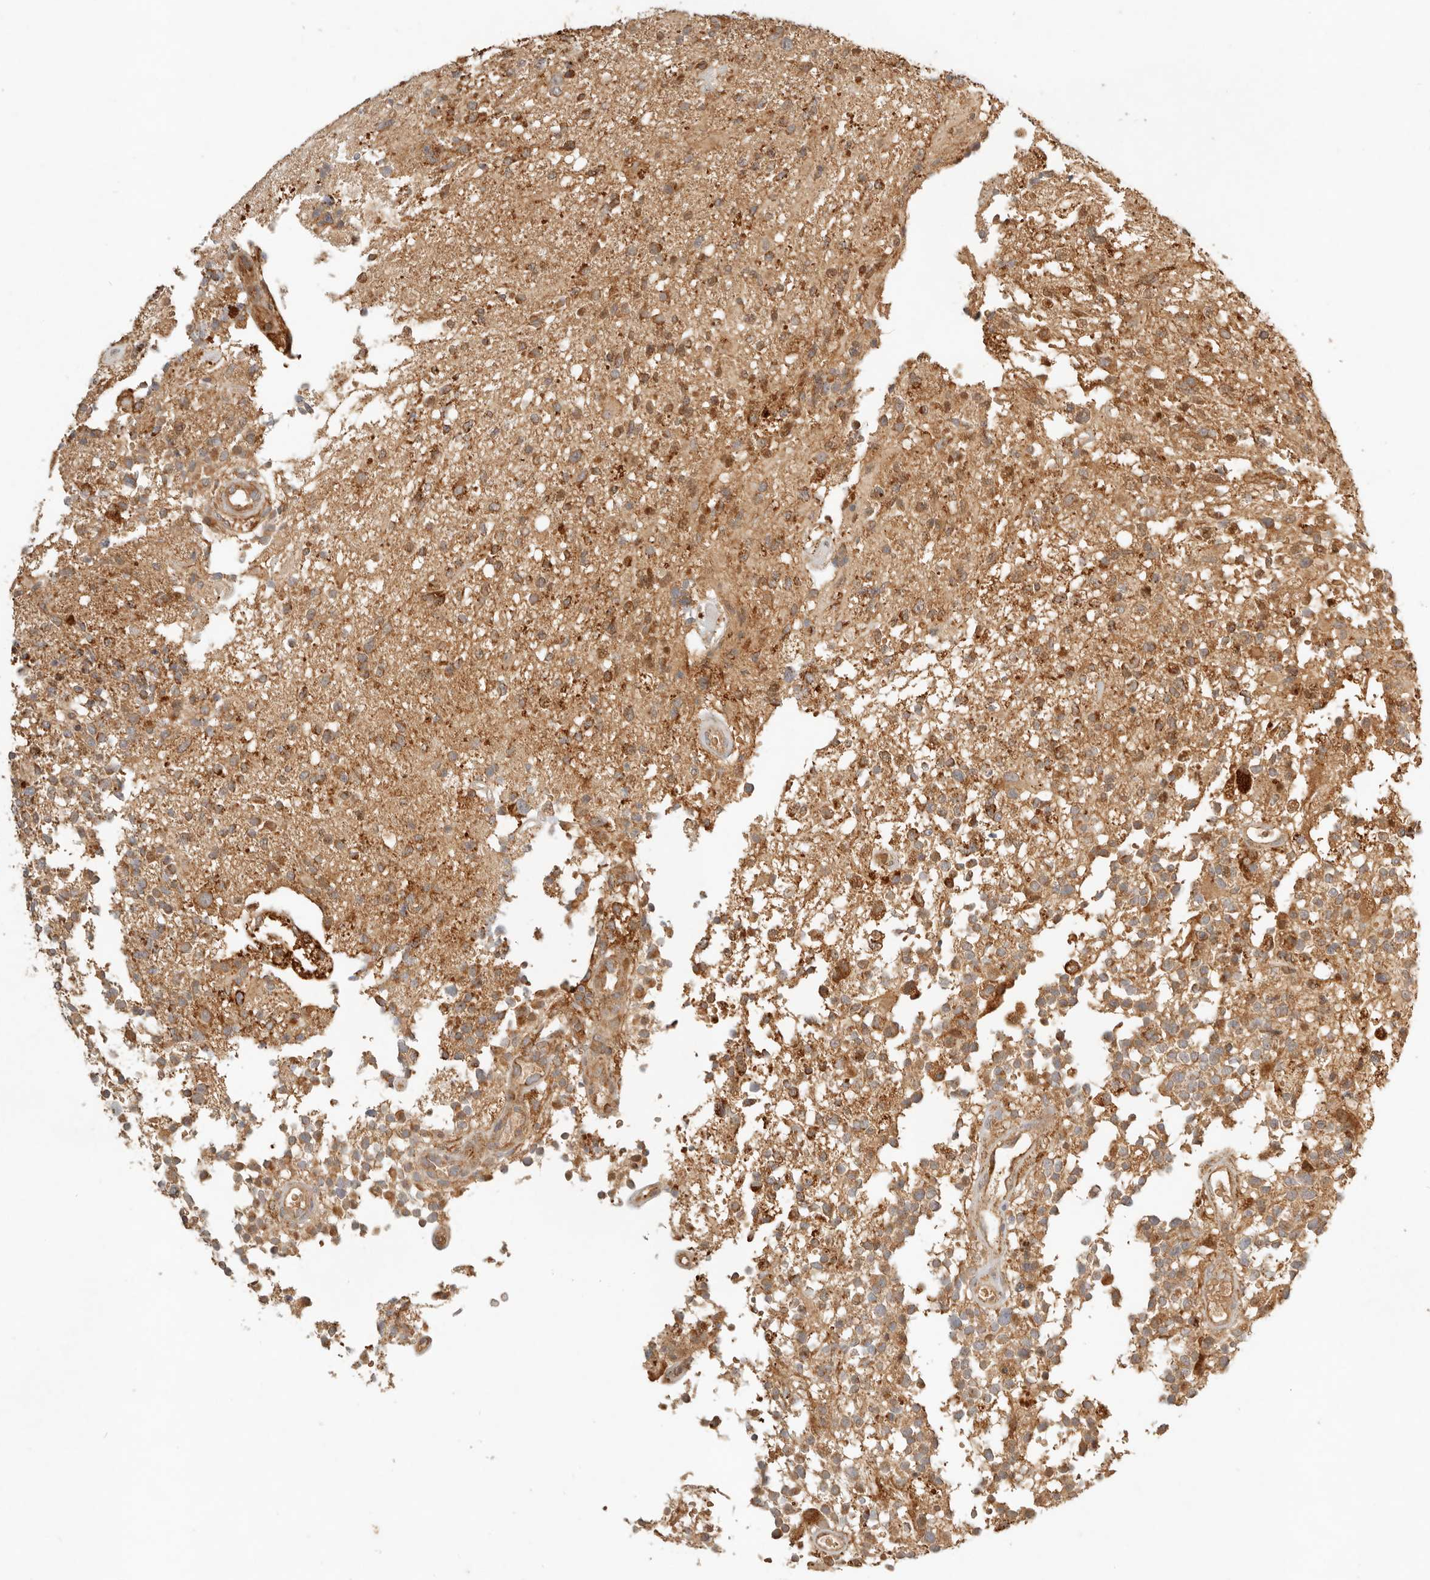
{"staining": {"intensity": "moderate", "quantity": ">75%", "location": "cytoplasmic/membranous"}, "tissue": "glioma", "cell_type": "Tumor cells", "image_type": "cancer", "snomed": [{"axis": "morphology", "description": "Glioma, malignant, High grade"}, {"axis": "morphology", "description": "Glioblastoma, NOS"}, {"axis": "topography", "description": "Brain"}], "caption": "Human glioma stained for a protein (brown) shows moderate cytoplasmic/membranous positive staining in approximately >75% of tumor cells.", "gene": "CLEC4C", "patient": {"sex": "male", "age": 60}}